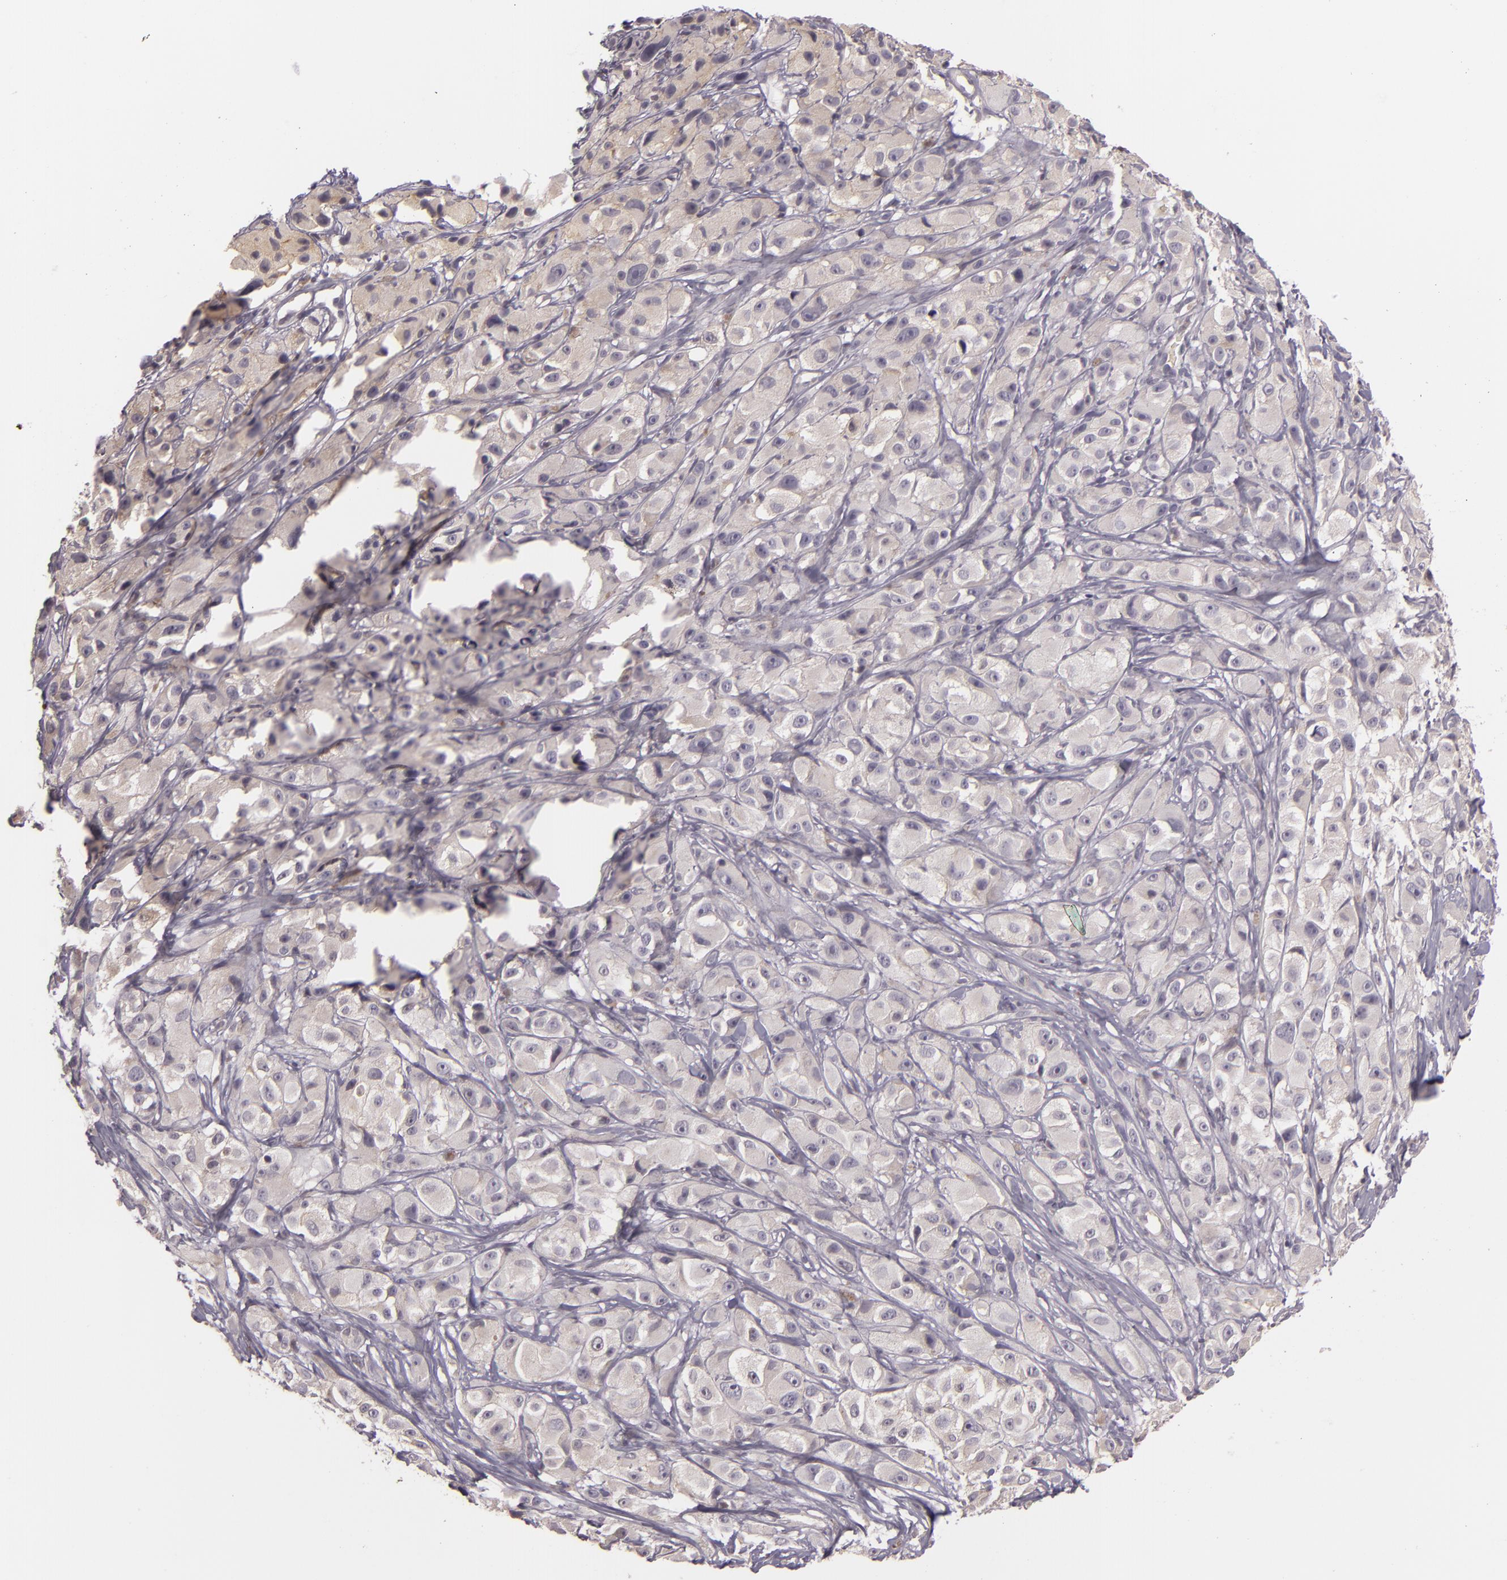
{"staining": {"intensity": "weak", "quantity": "<25%", "location": "cytoplasmic/membranous"}, "tissue": "melanoma", "cell_type": "Tumor cells", "image_type": "cancer", "snomed": [{"axis": "morphology", "description": "Malignant melanoma, NOS"}, {"axis": "topography", "description": "Skin"}], "caption": "Tumor cells are negative for brown protein staining in melanoma.", "gene": "RALGAPA1", "patient": {"sex": "male", "age": 56}}